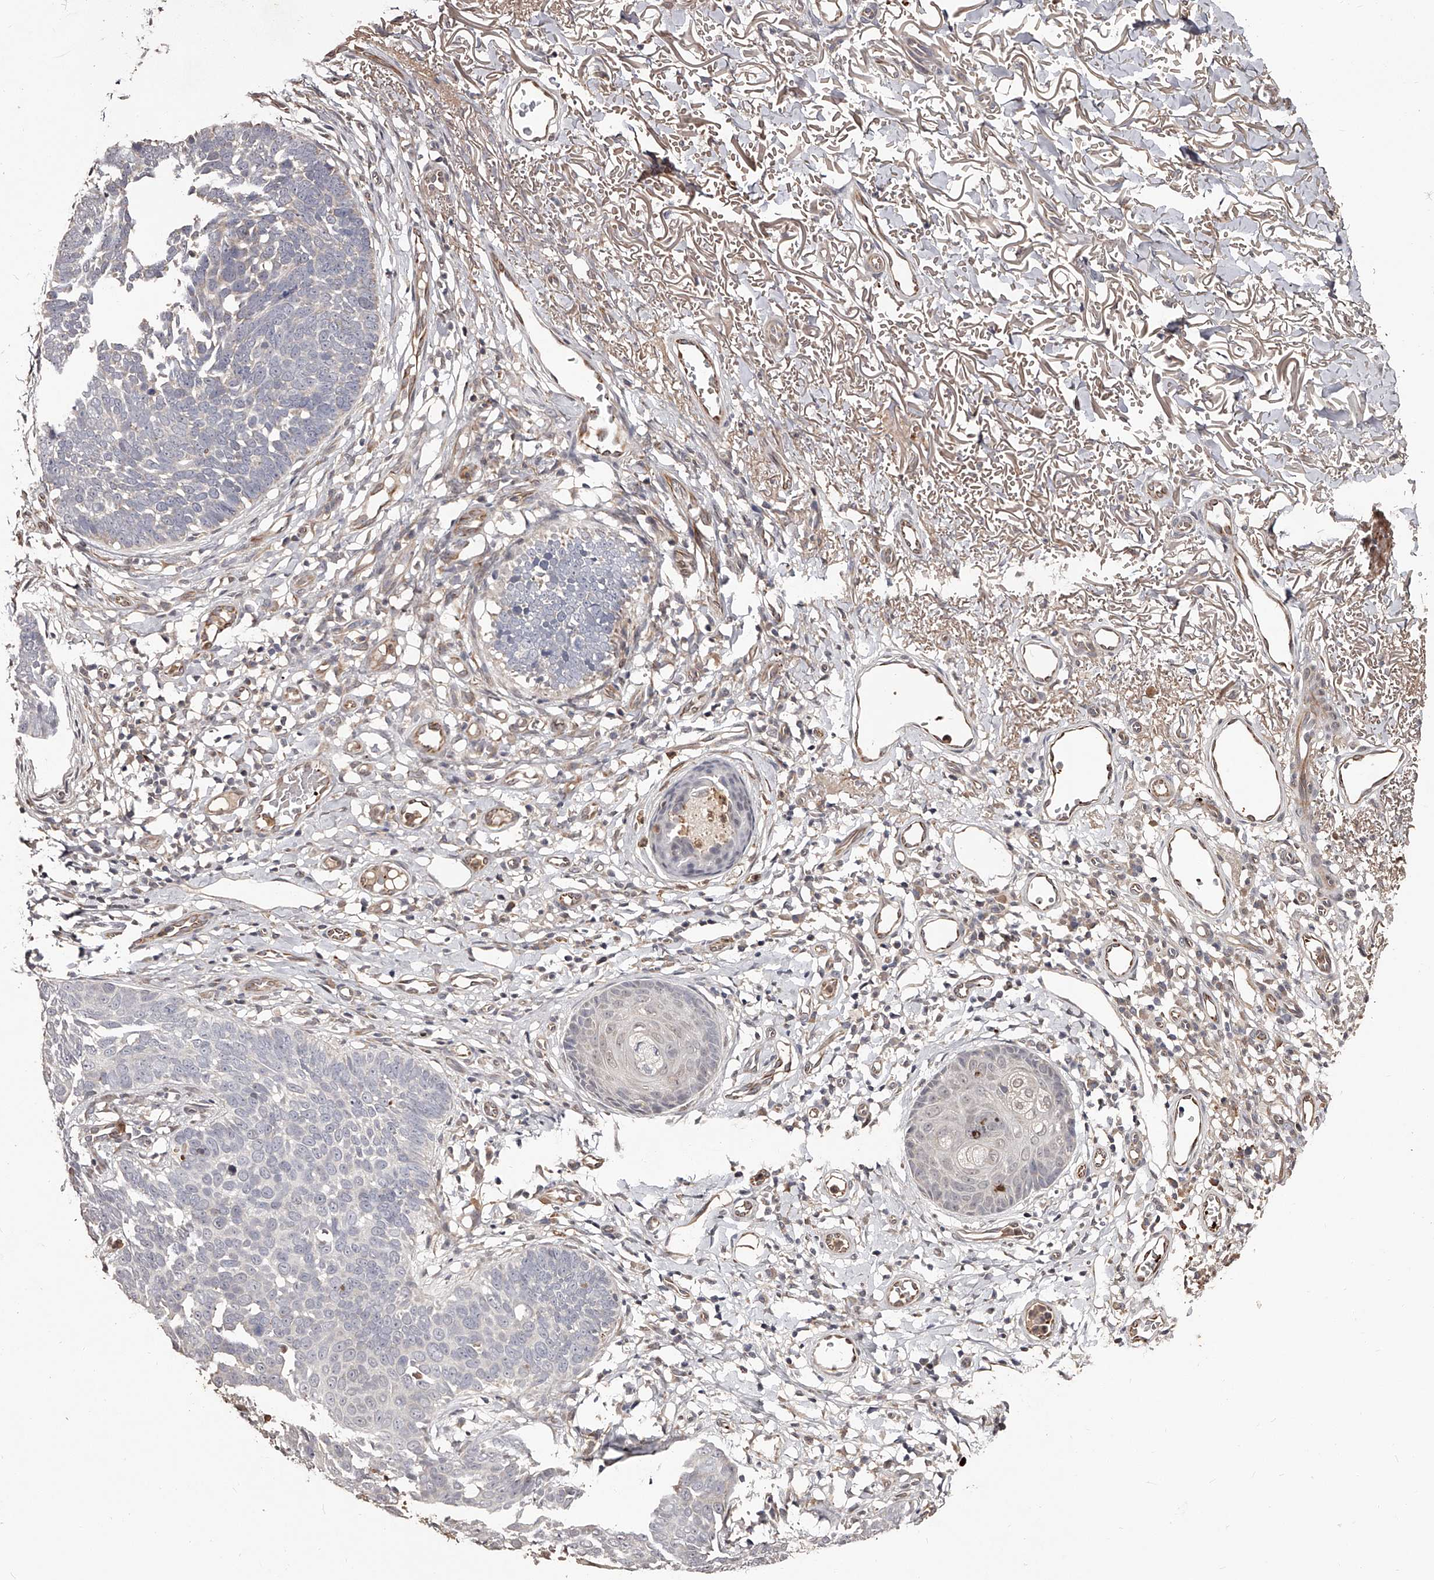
{"staining": {"intensity": "negative", "quantity": "none", "location": "none"}, "tissue": "skin cancer", "cell_type": "Tumor cells", "image_type": "cancer", "snomed": [{"axis": "morphology", "description": "Normal tissue, NOS"}, {"axis": "morphology", "description": "Basal cell carcinoma"}, {"axis": "topography", "description": "Skin"}], "caption": "Skin cancer (basal cell carcinoma) was stained to show a protein in brown. There is no significant positivity in tumor cells.", "gene": "URGCP", "patient": {"sex": "male", "age": 77}}